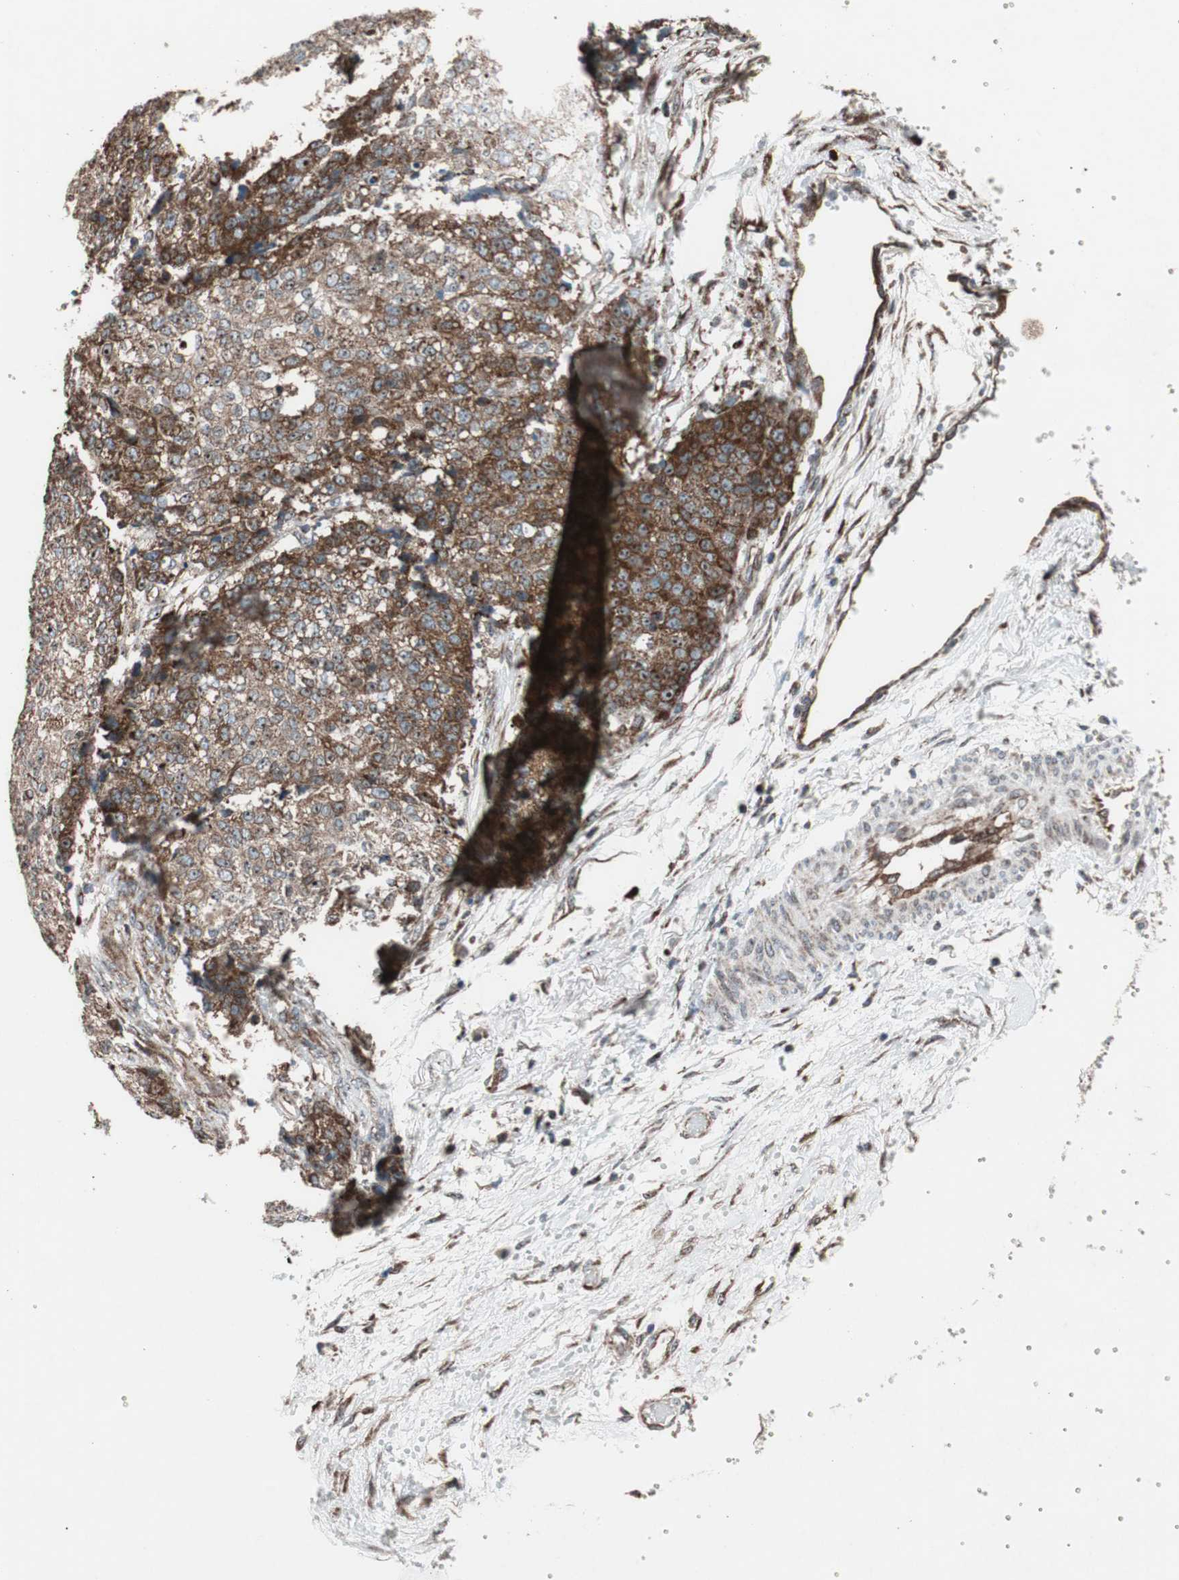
{"staining": {"intensity": "strong", "quantity": ">75%", "location": "cytoplasmic/membranous"}, "tissue": "ovarian cancer", "cell_type": "Tumor cells", "image_type": "cancer", "snomed": [{"axis": "morphology", "description": "Carcinoma, endometroid"}, {"axis": "topography", "description": "Ovary"}], "caption": "Human endometroid carcinoma (ovarian) stained for a protein (brown) demonstrates strong cytoplasmic/membranous positive positivity in approximately >75% of tumor cells.", "gene": "CCL14", "patient": {"sex": "female", "age": 42}}